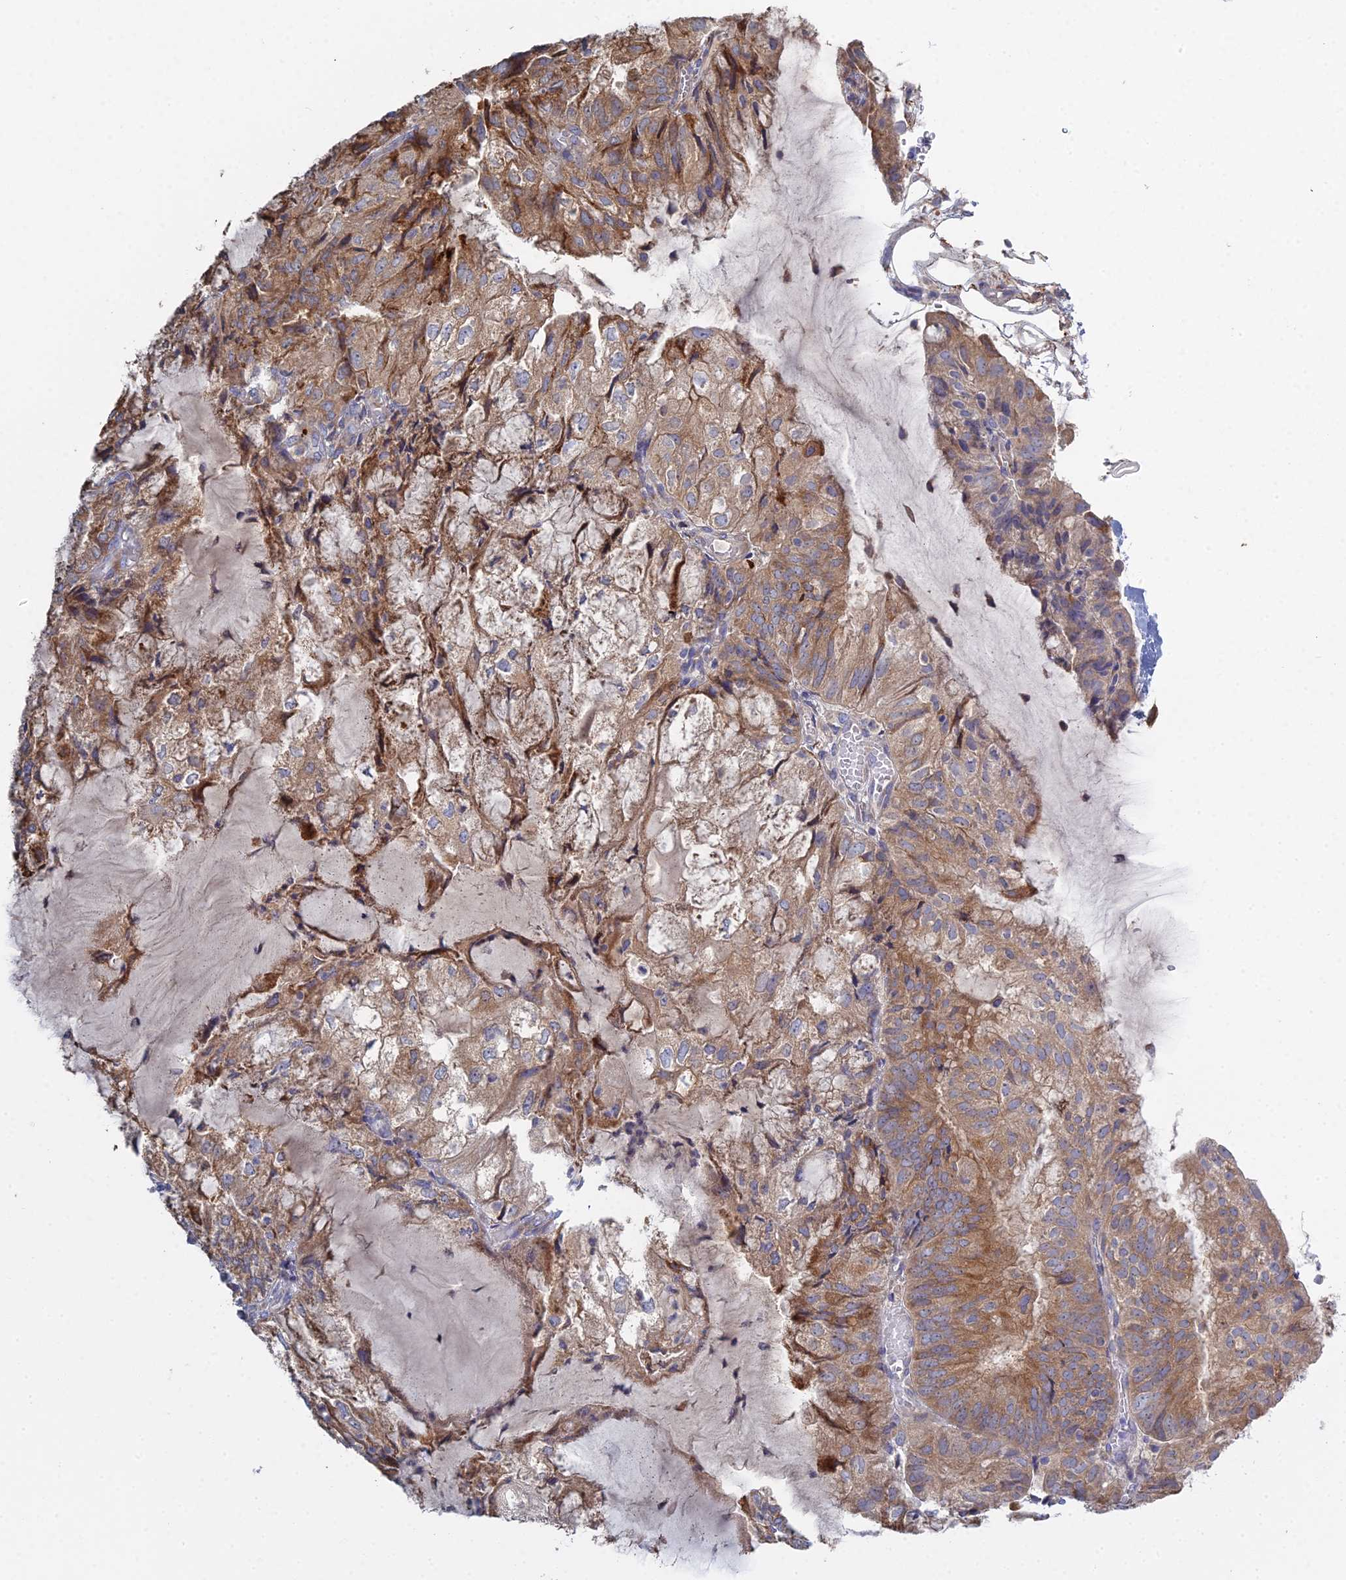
{"staining": {"intensity": "moderate", "quantity": ">75%", "location": "cytoplasmic/membranous"}, "tissue": "endometrial cancer", "cell_type": "Tumor cells", "image_type": "cancer", "snomed": [{"axis": "morphology", "description": "Adenocarcinoma, NOS"}, {"axis": "topography", "description": "Endometrium"}], "caption": "Approximately >75% of tumor cells in human endometrial cancer show moderate cytoplasmic/membranous protein staining as visualized by brown immunohistochemical staining.", "gene": "TRAPPC6A", "patient": {"sex": "female", "age": 81}}